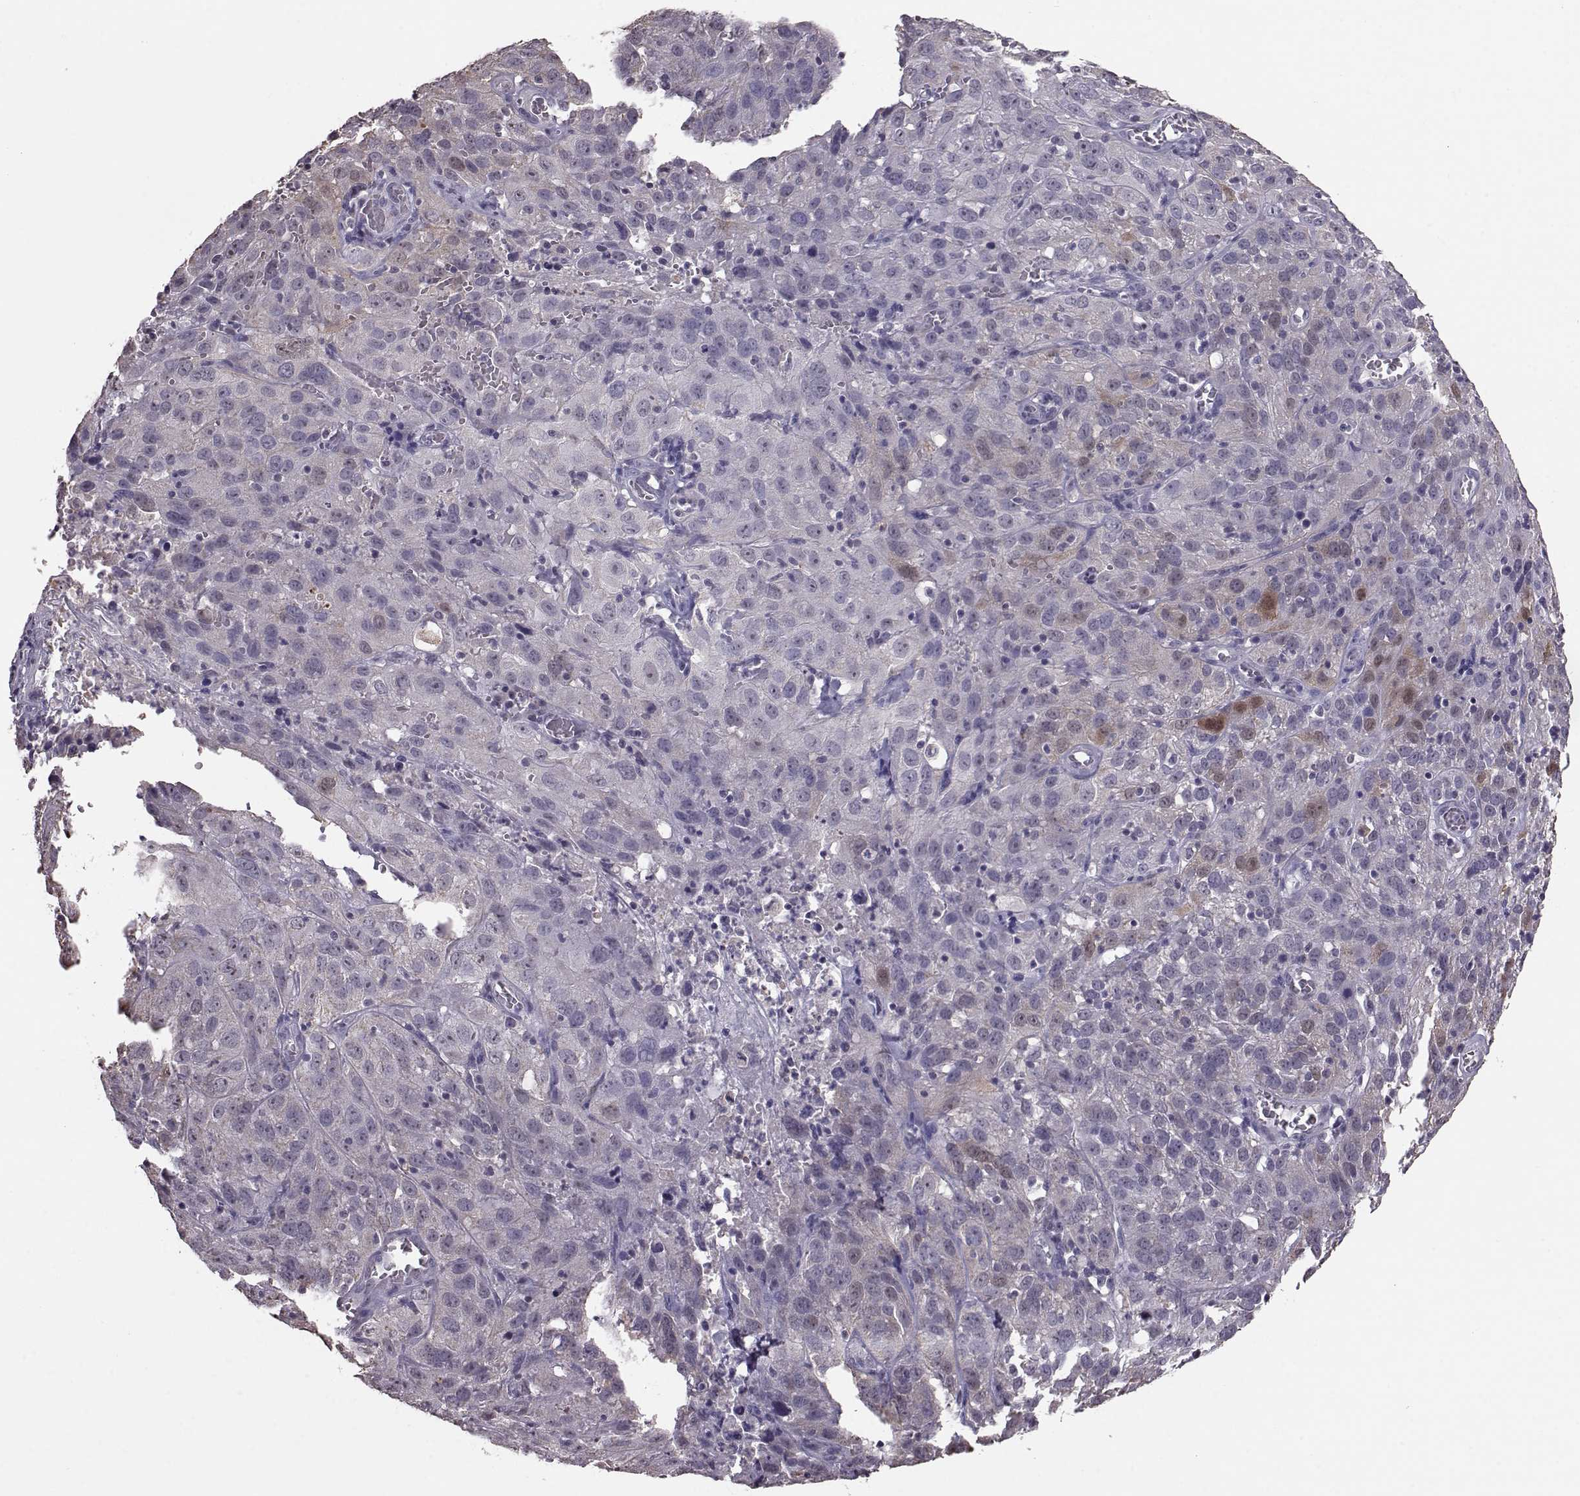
{"staining": {"intensity": "weak", "quantity": "<25%", "location": "cytoplasmic/membranous,nuclear"}, "tissue": "cervical cancer", "cell_type": "Tumor cells", "image_type": "cancer", "snomed": [{"axis": "morphology", "description": "Squamous cell carcinoma, NOS"}, {"axis": "topography", "description": "Cervix"}], "caption": "This is an immunohistochemistry (IHC) micrograph of cervical cancer (squamous cell carcinoma). There is no staining in tumor cells.", "gene": "ALDH3A1", "patient": {"sex": "female", "age": 32}}